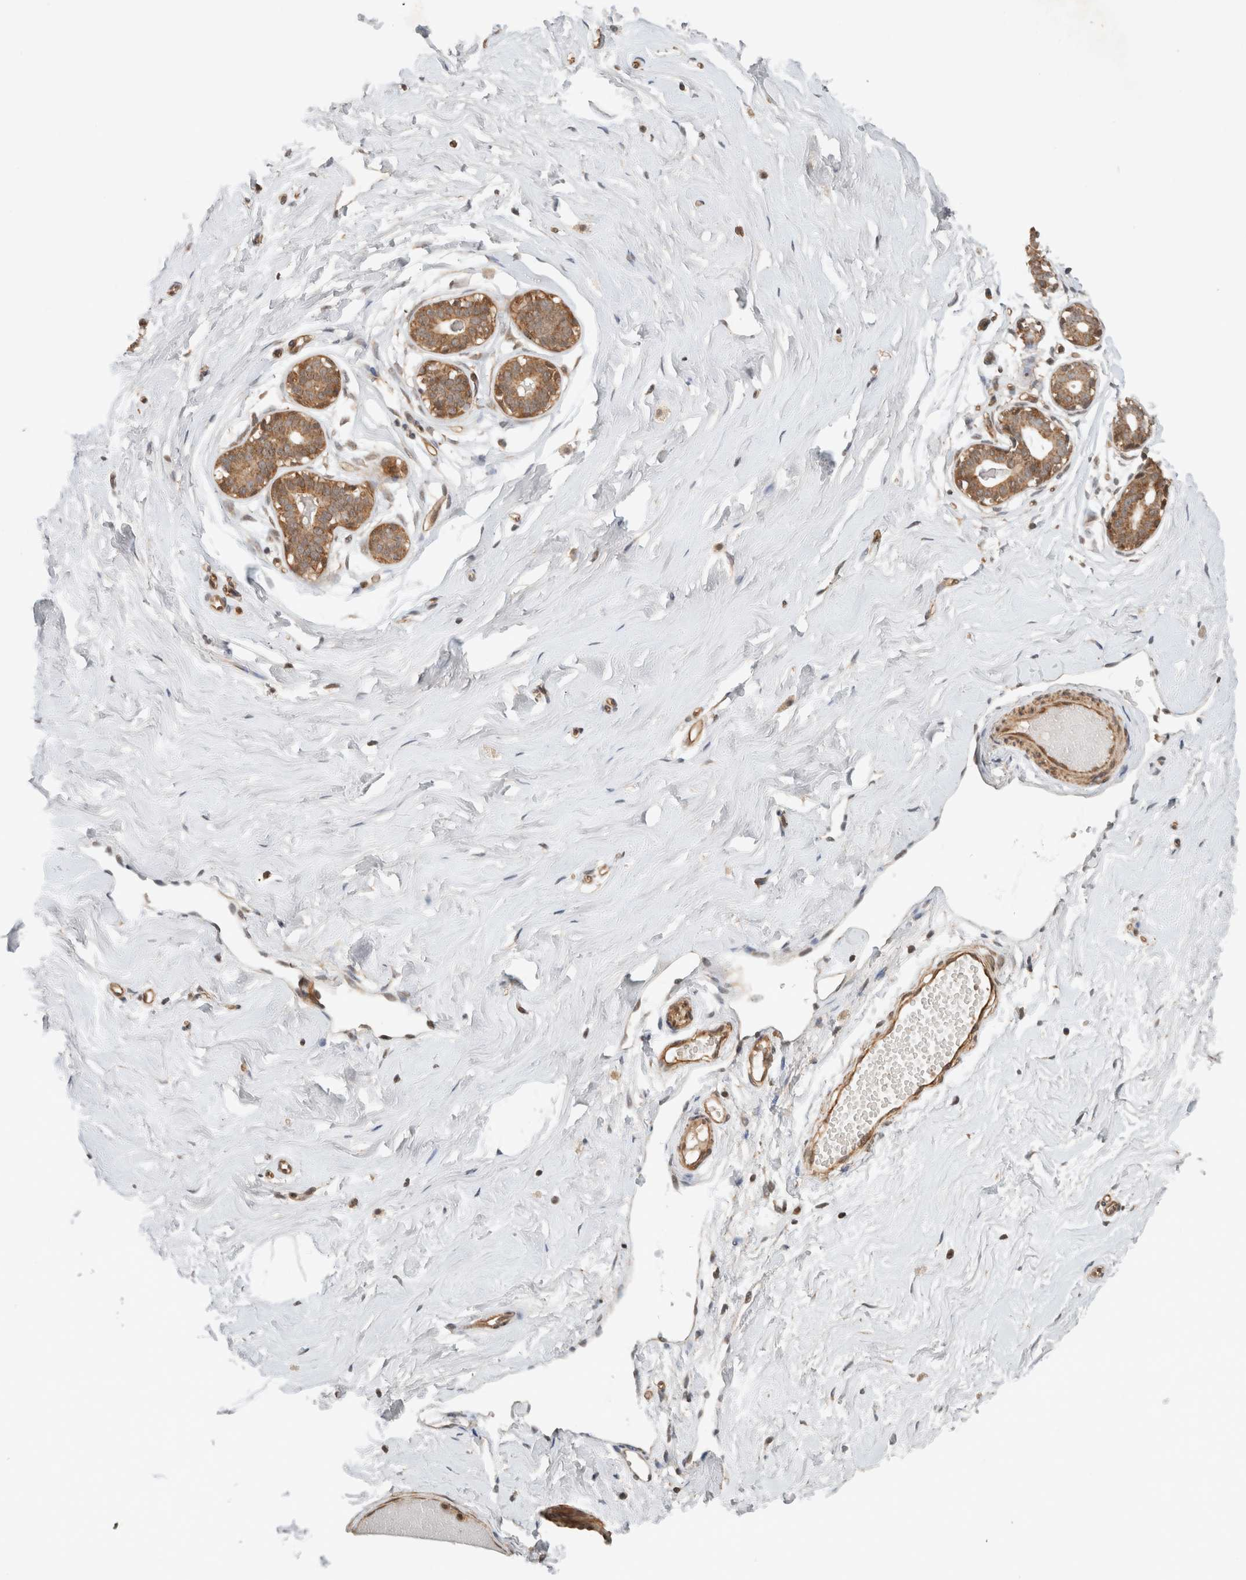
{"staining": {"intensity": "moderate", "quantity": ">75%", "location": "cytoplasmic/membranous"}, "tissue": "breast", "cell_type": "Adipocytes", "image_type": "normal", "snomed": [{"axis": "morphology", "description": "Normal tissue, NOS"}, {"axis": "topography", "description": "Breast"}], "caption": "Breast stained for a protein (brown) displays moderate cytoplasmic/membranous positive staining in approximately >75% of adipocytes.", "gene": "CAAP1", "patient": {"sex": "female", "age": 23}}